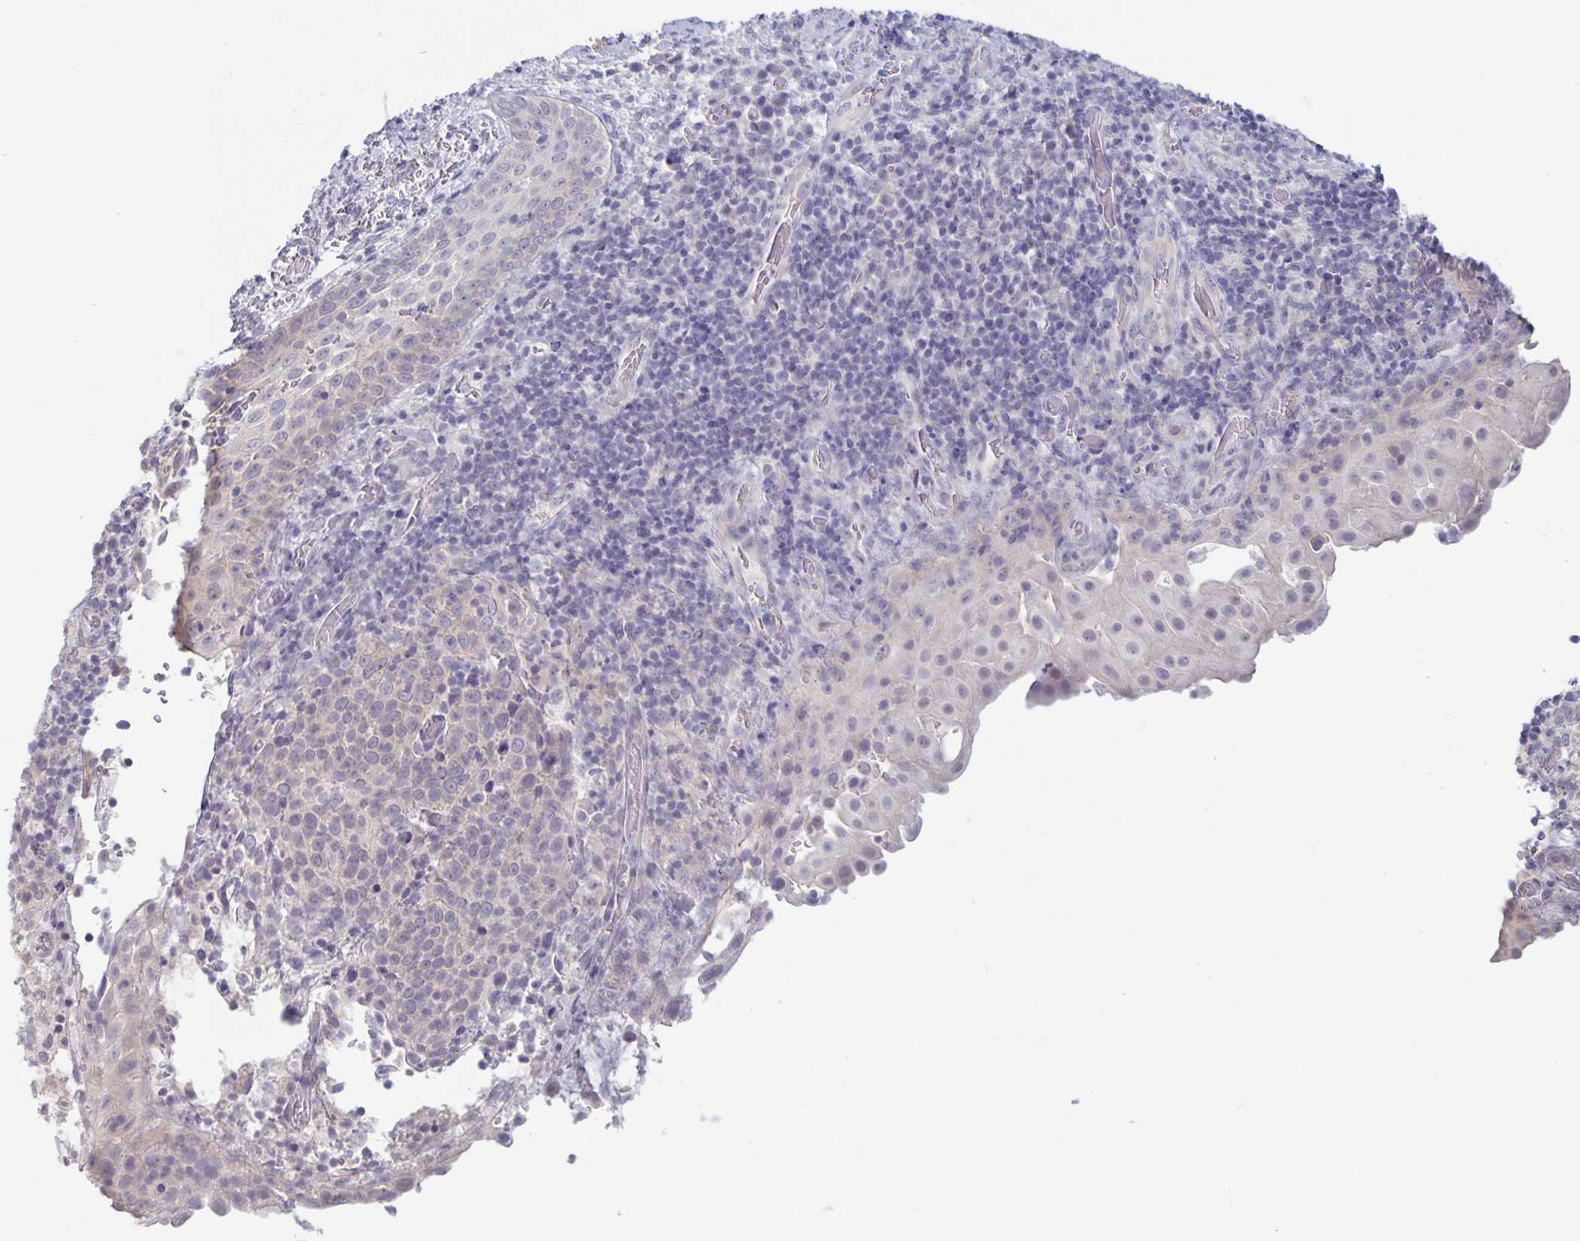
{"staining": {"intensity": "negative", "quantity": "none", "location": "none"}, "tissue": "cervical cancer", "cell_type": "Tumor cells", "image_type": "cancer", "snomed": [{"axis": "morphology", "description": "Squamous cell carcinoma, NOS"}, {"axis": "topography", "description": "Cervix"}], "caption": "Photomicrograph shows no significant protein staining in tumor cells of cervical squamous cell carcinoma.", "gene": "PLCB3", "patient": {"sex": "female", "age": 61}}